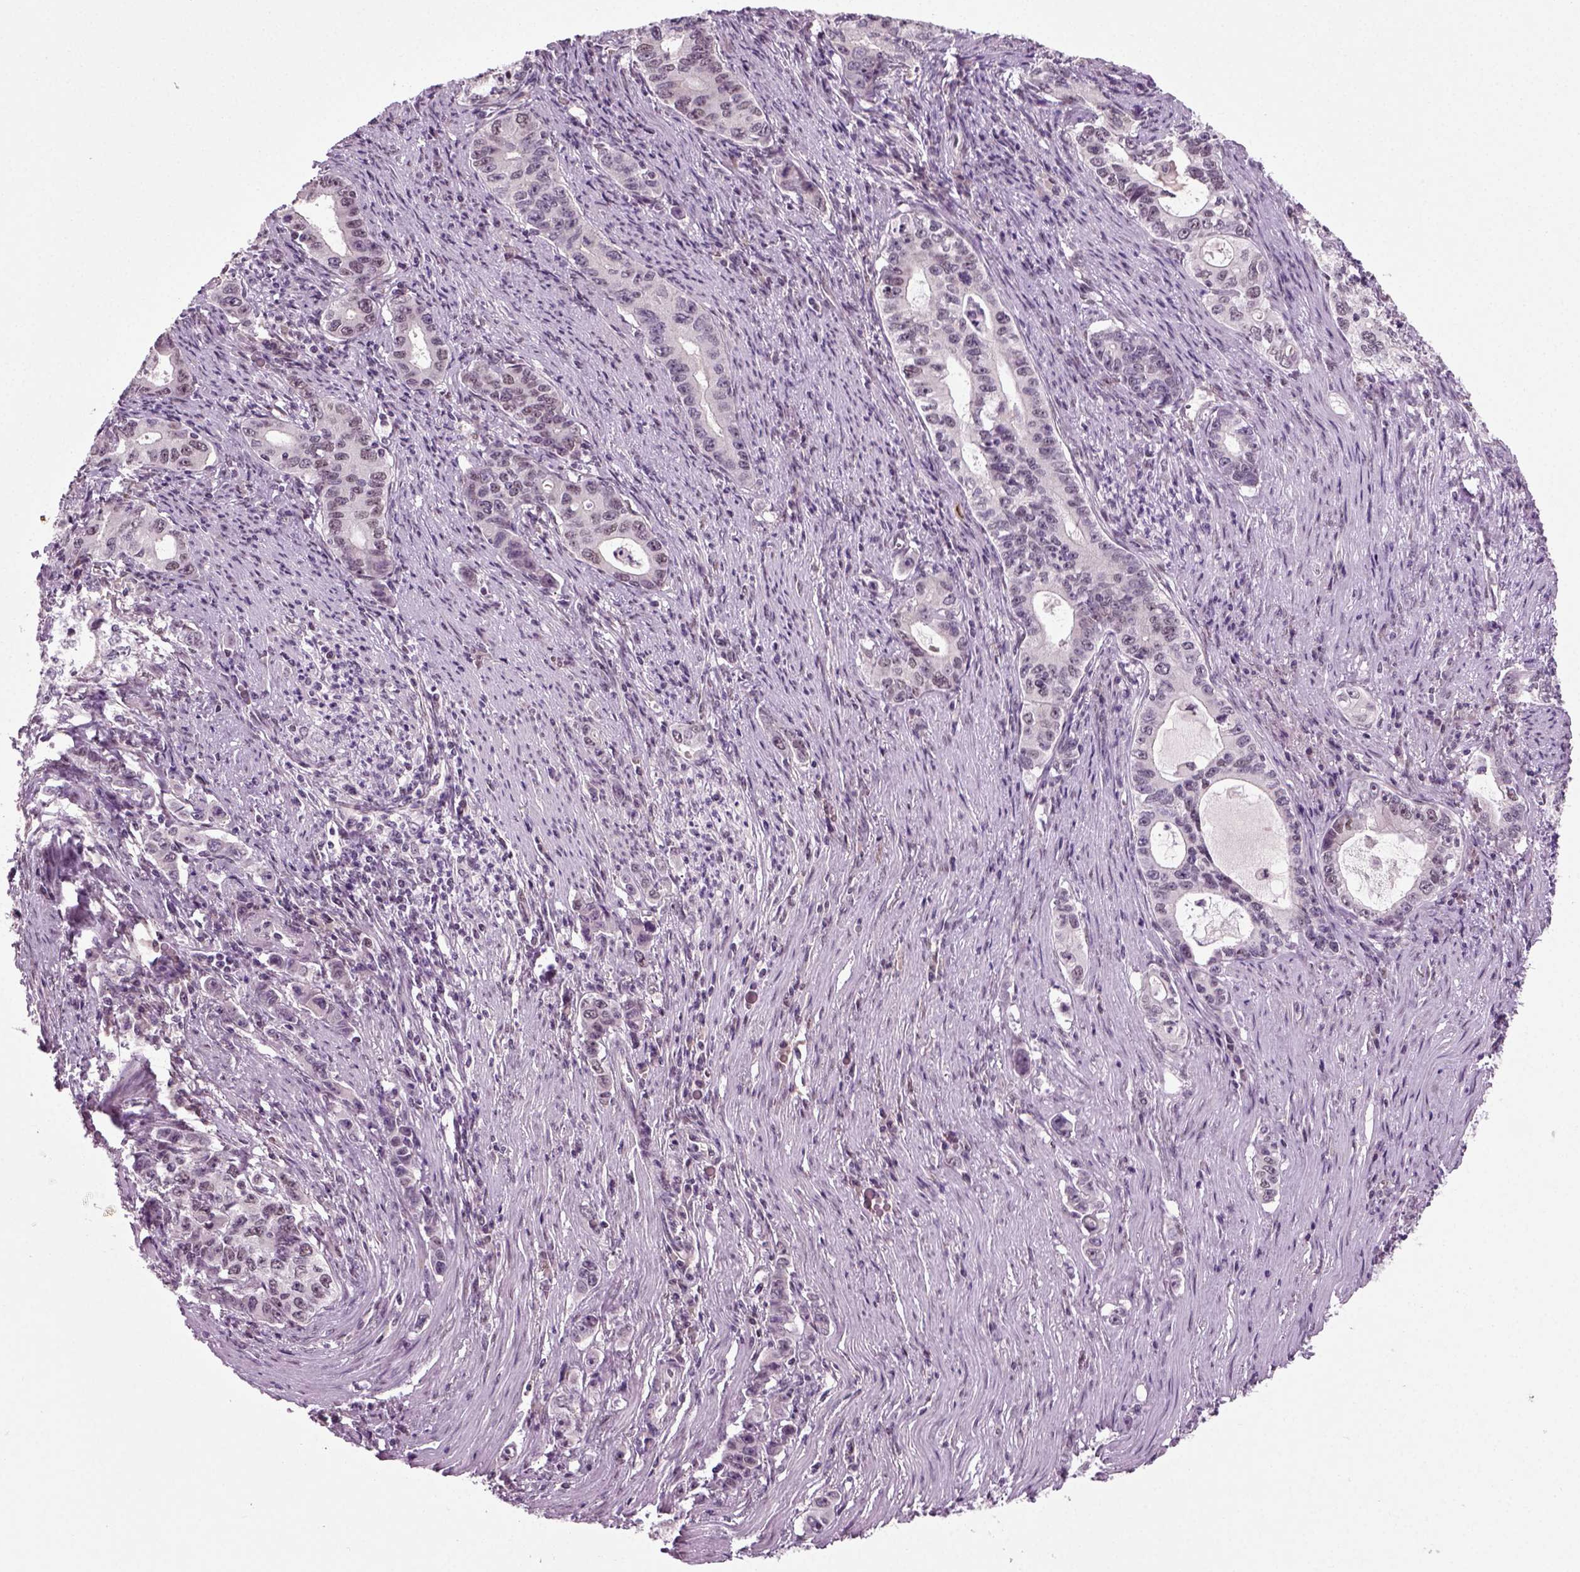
{"staining": {"intensity": "negative", "quantity": "none", "location": "none"}, "tissue": "stomach cancer", "cell_type": "Tumor cells", "image_type": "cancer", "snomed": [{"axis": "morphology", "description": "Adenocarcinoma, NOS"}, {"axis": "topography", "description": "Stomach, lower"}], "caption": "IHC of human adenocarcinoma (stomach) reveals no expression in tumor cells. (DAB IHC with hematoxylin counter stain).", "gene": "RCOR3", "patient": {"sex": "female", "age": 72}}